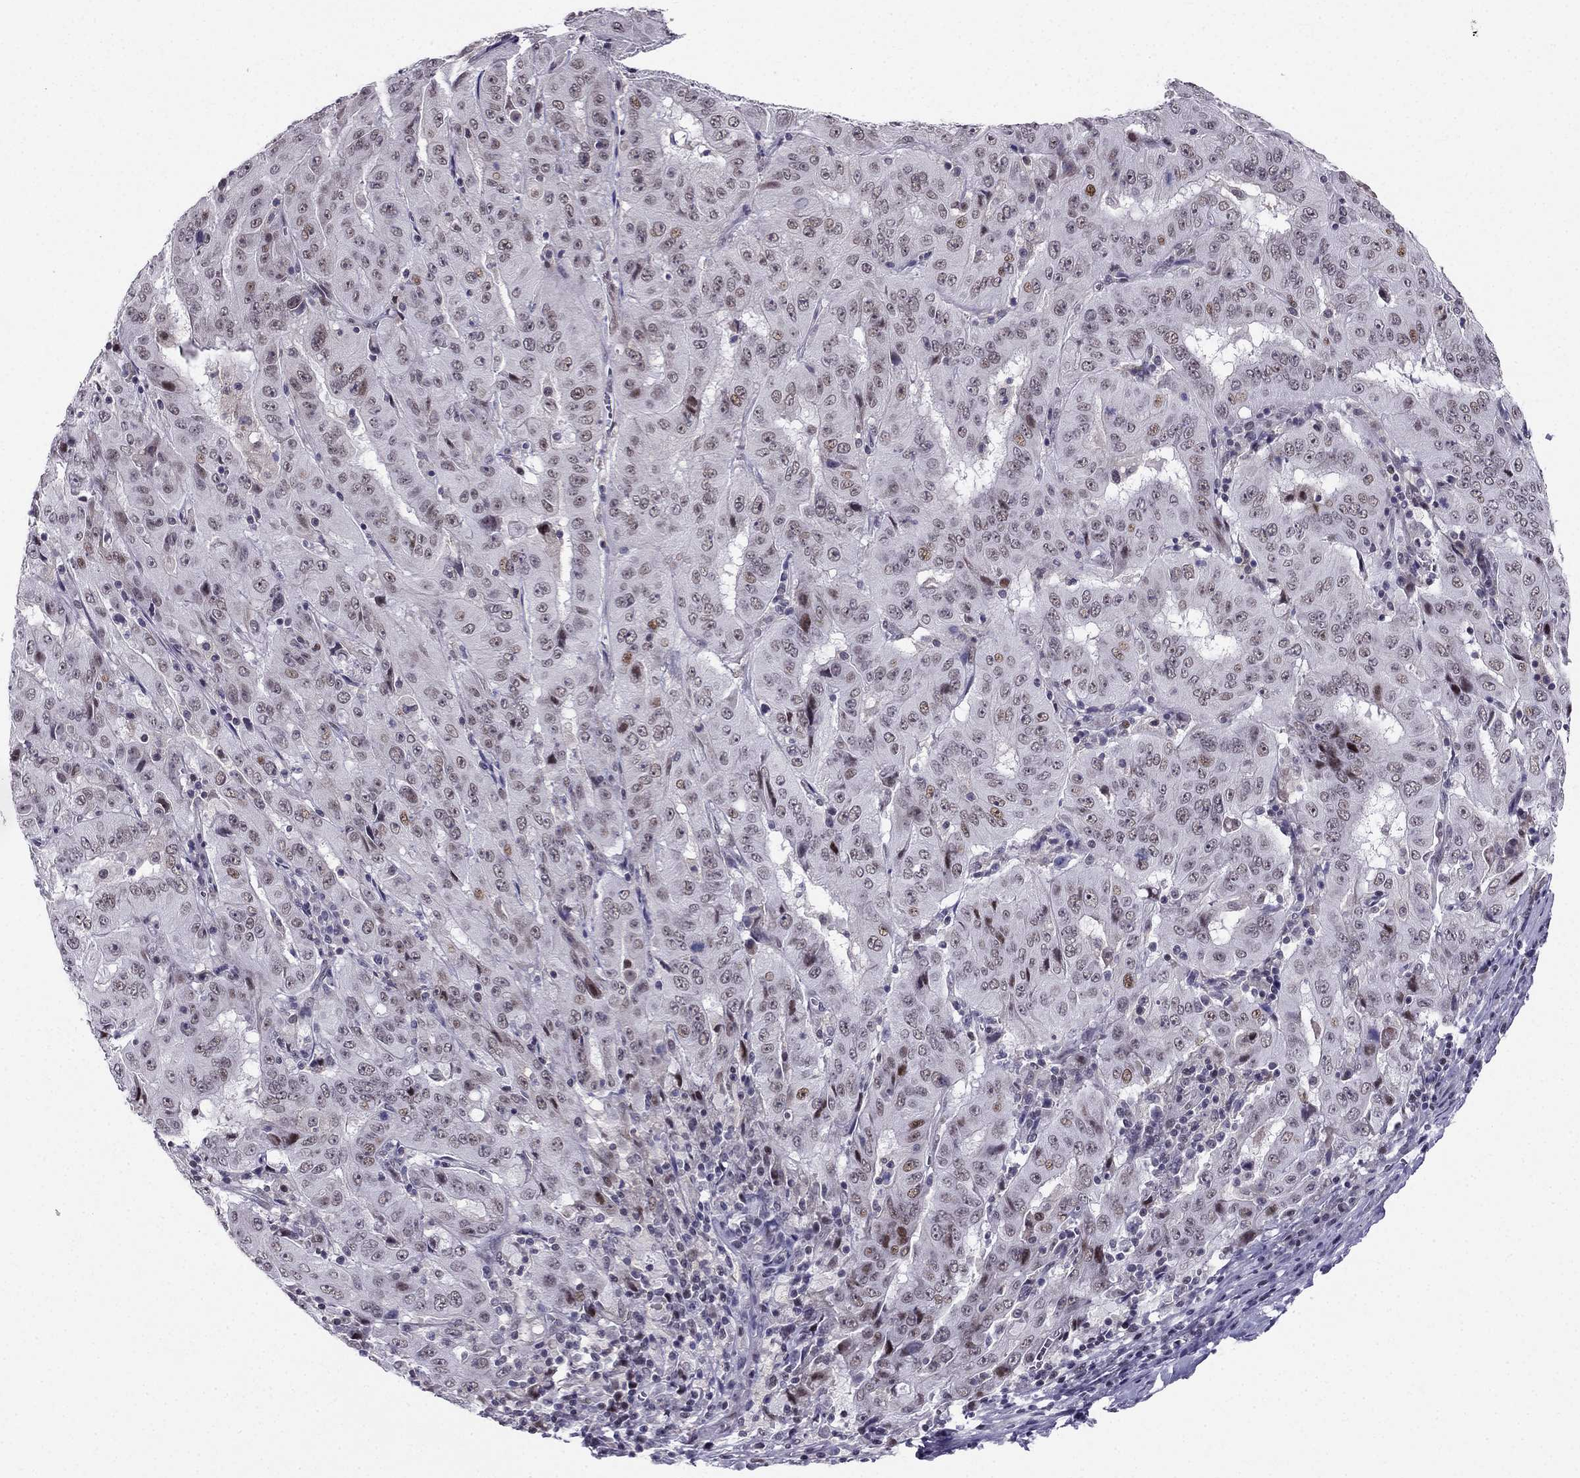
{"staining": {"intensity": "weak", "quantity": "<25%", "location": "nuclear"}, "tissue": "pancreatic cancer", "cell_type": "Tumor cells", "image_type": "cancer", "snomed": [{"axis": "morphology", "description": "Adenocarcinoma, NOS"}, {"axis": "topography", "description": "Pancreas"}], "caption": "Micrograph shows no significant protein expression in tumor cells of adenocarcinoma (pancreatic).", "gene": "RPRD2", "patient": {"sex": "male", "age": 63}}